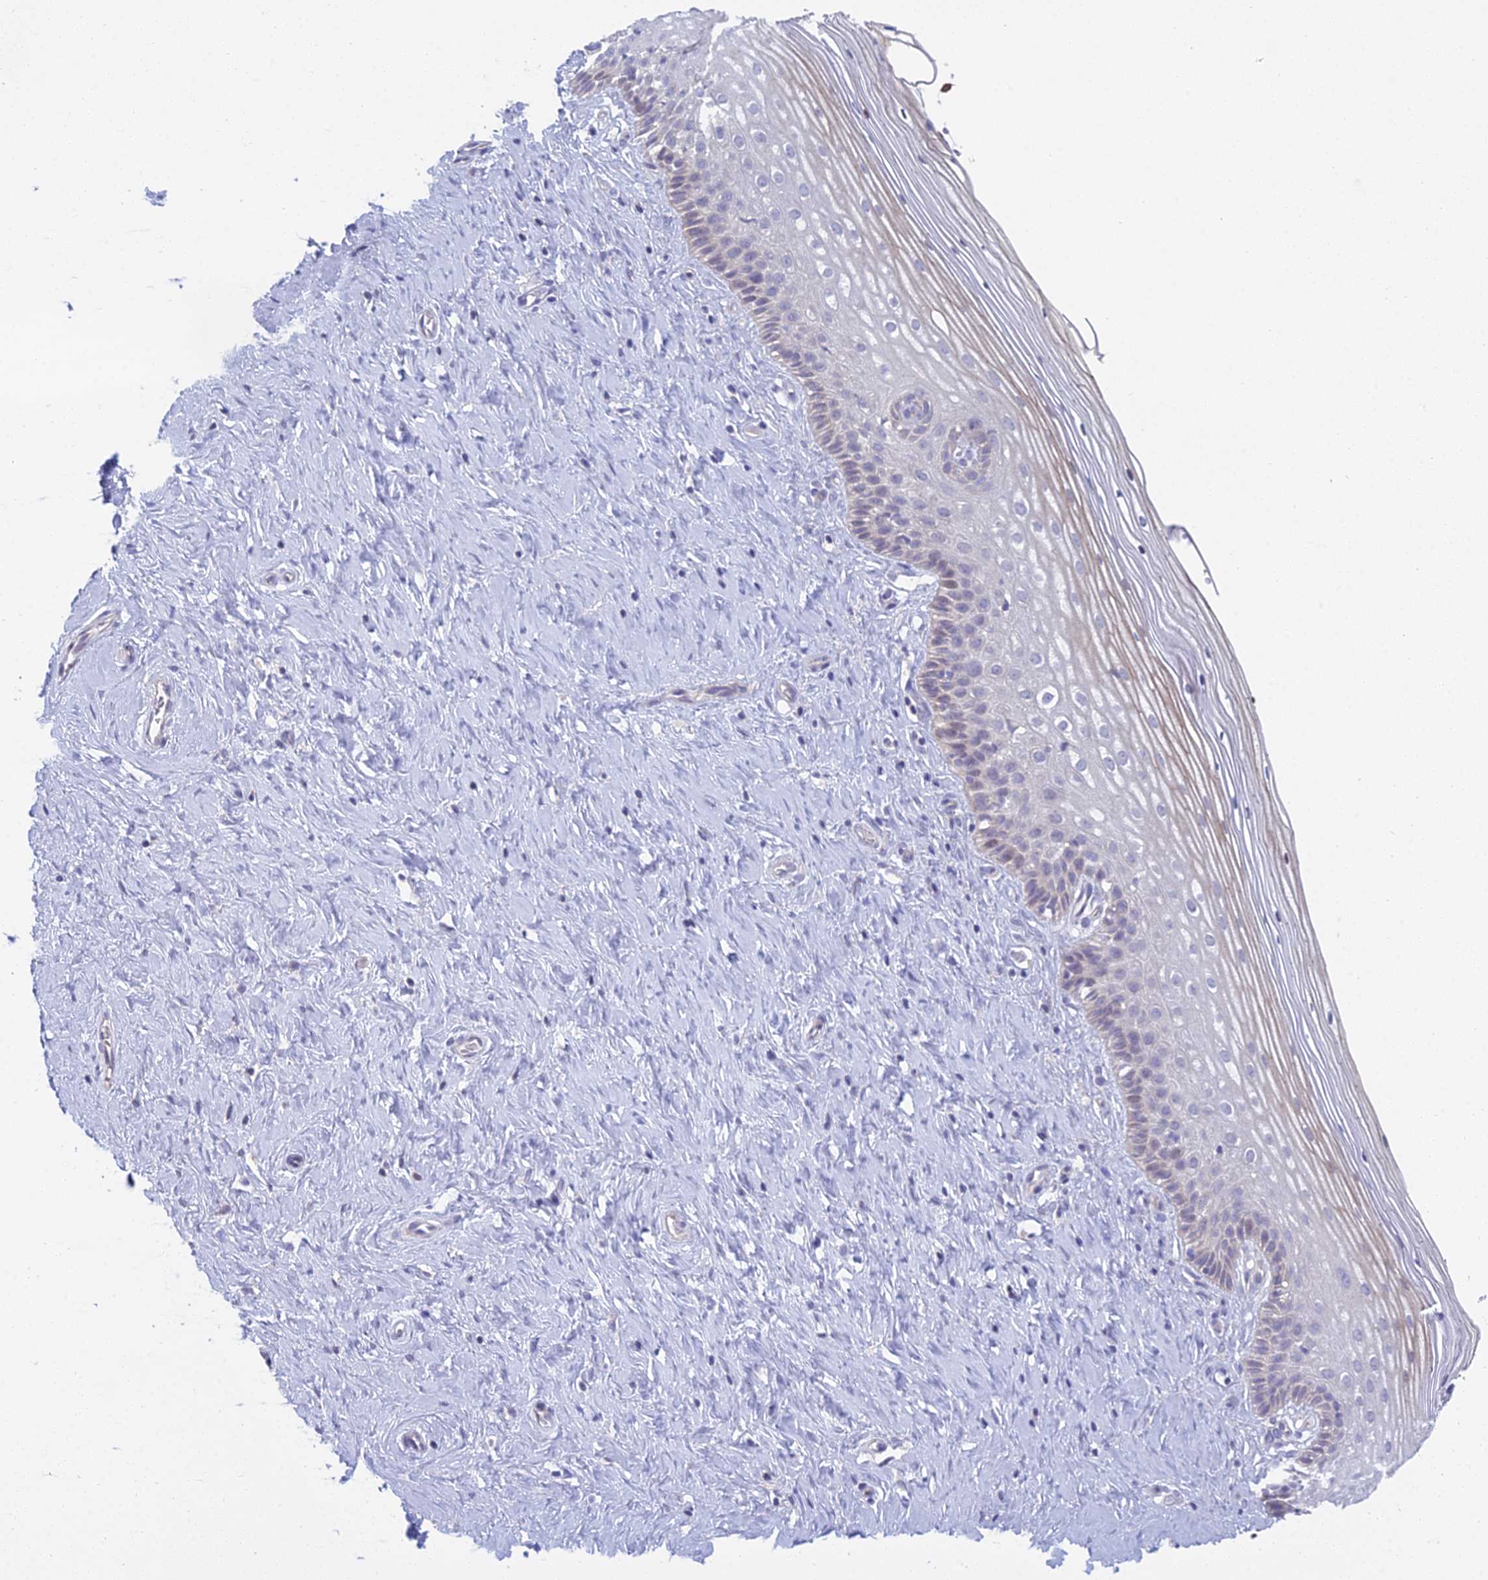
{"staining": {"intensity": "negative", "quantity": "none", "location": "none"}, "tissue": "cervix", "cell_type": "Glandular cells", "image_type": "normal", "snomed": [{"axis": "morphology", "description": "Normal tissue, NOS"}, {"axis": "topography", "description": "Cervix"}], "caption": "Immunohistochemistry micrograph of unremarkable cervix: cervix stained with DAB (3,3'-diaminobenzidine) displays no significant protein expression in glandular cells. (DAB immunohistochemistry (IHC), high magnification).", "gene": "METTL26", "patient": {"sex": "female", "age": 33}}